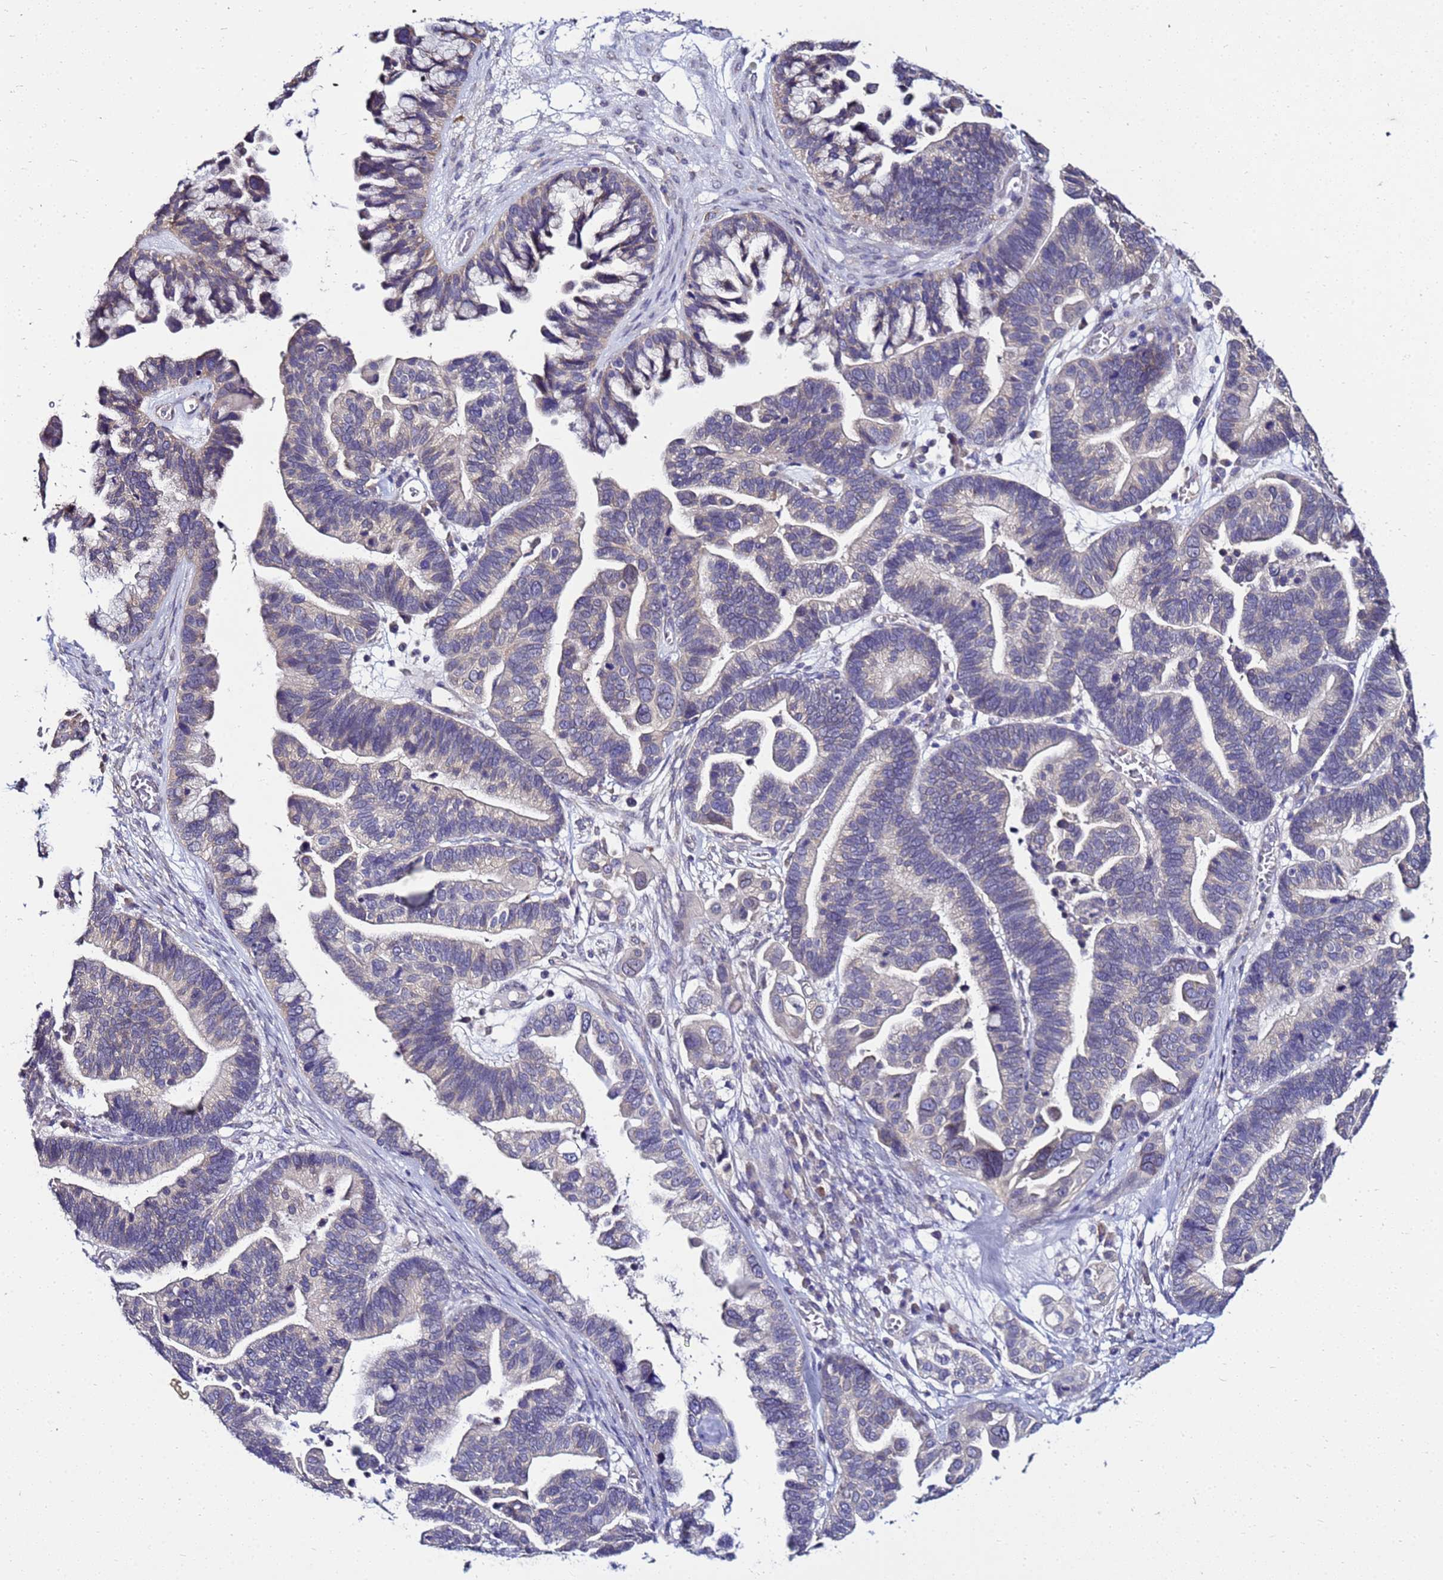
{"staining": {"intensity": "negative", "quantity": "none", "location": "none"}, "tissue": "ovarian cancer", "cell_type": "Tumor cells", "image_type": "cancer", "snomed": [{"axis": "morphology", "description": "Cystadenocarcinoma, serous, NOS"}, {"axis": "topography", "description": "Ovary"}], "caption": "Immunohistochemistry image of human ovarian cancer stained for a protein (brown), which displays no staining in tumor cells.", "gene": "FAM166B", "patient": {"sex": "female", "age": 56}}